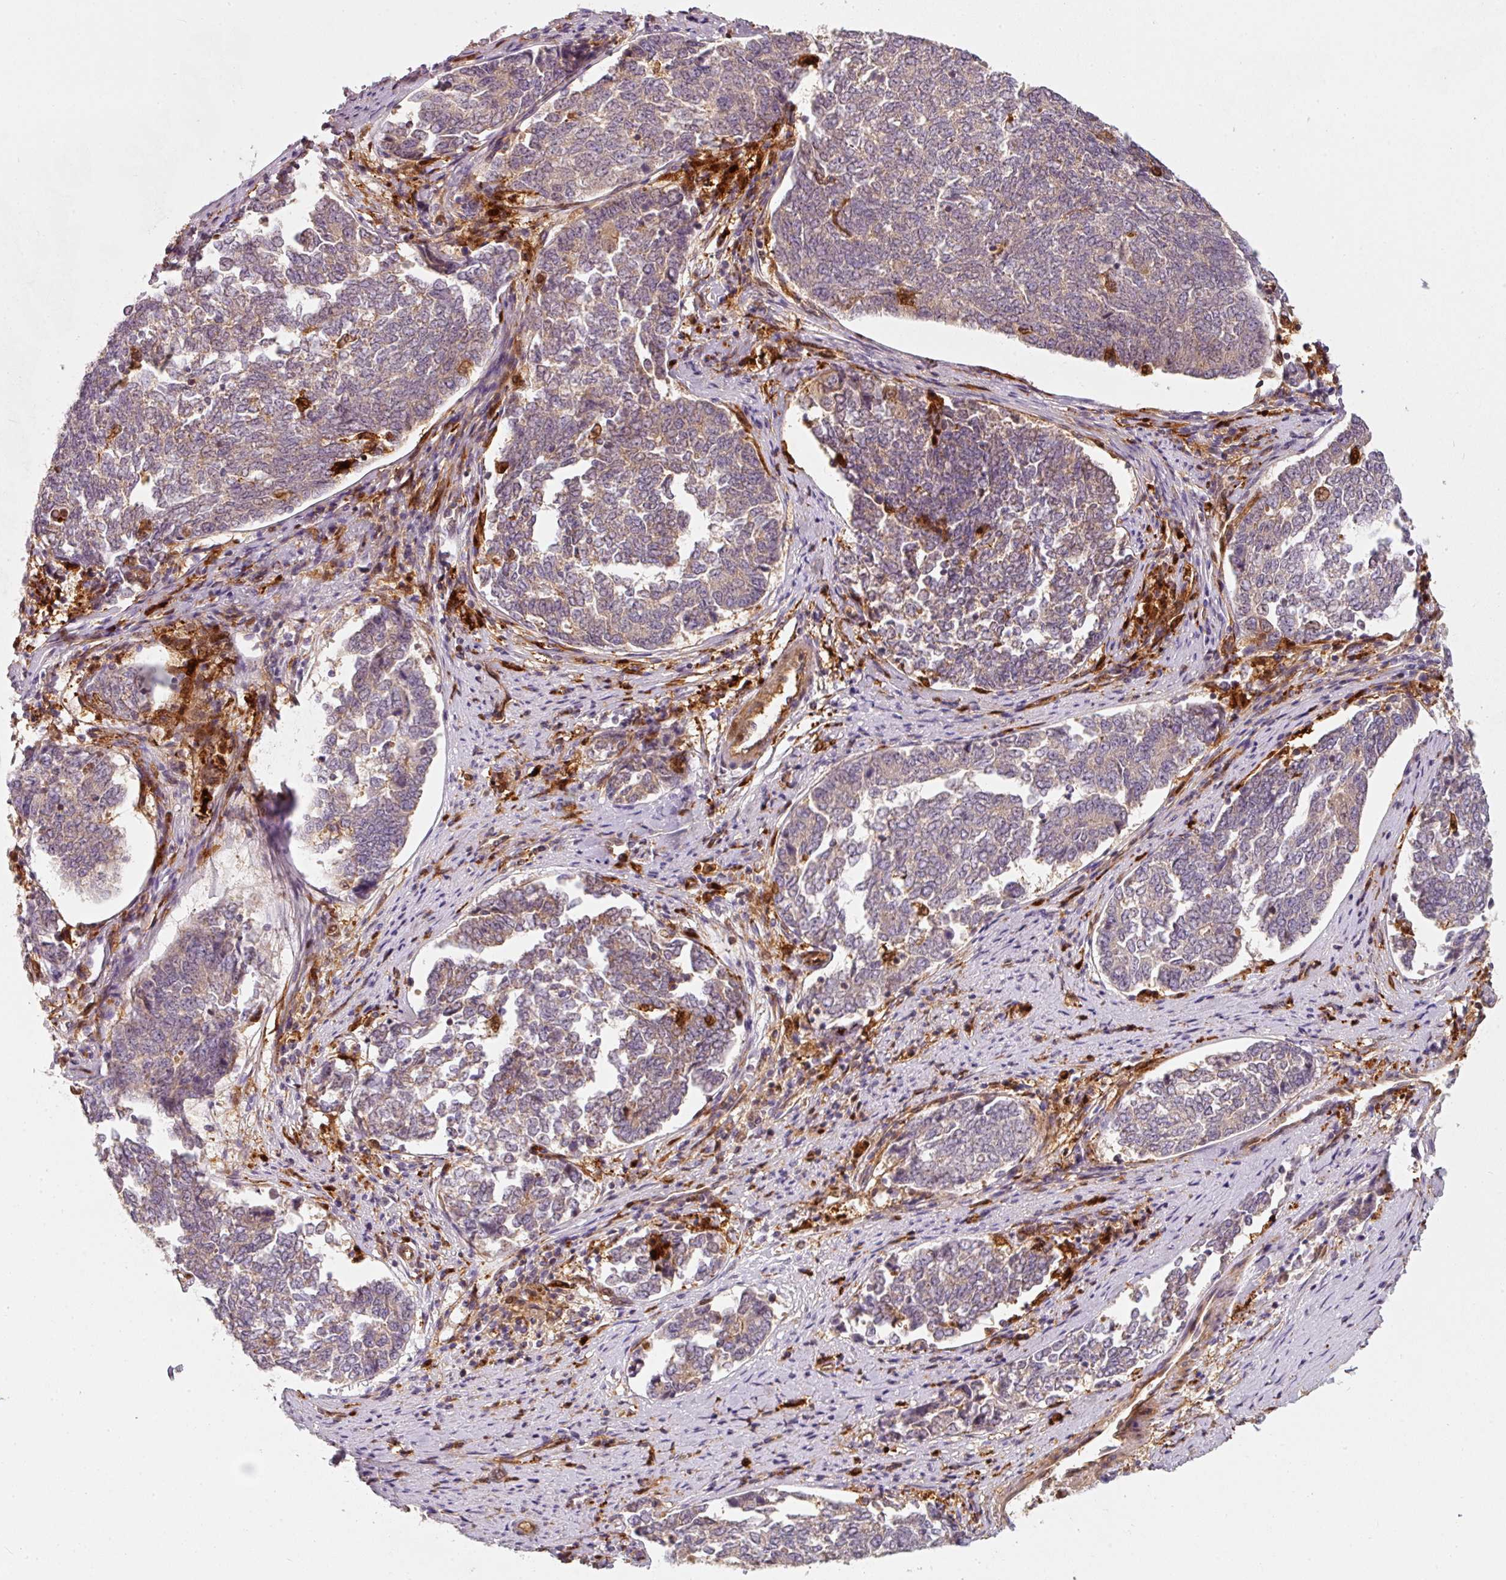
{"staining": {"intensity": "weak", "quantity": "<25%", "location": "cytoplasmic/membranous"}, "tissue": "endometrial cancer", "cell_type": "Tumor cells", "image_type": "cancer", "snomed": [{"axis": "morphology", "description": "Adenocarcinoma, NOS"}, {"axis": "topography", "description": "Endometrium"}], "caption": "DAB (3,3'-diaminobenzidine) immunohistochemical staining of human endometrial adenocarcinoma exhibits no significant positivity in tumor cells.", "gene": "IQGAP2", "patient": {"sex": "female", "age": 80}}